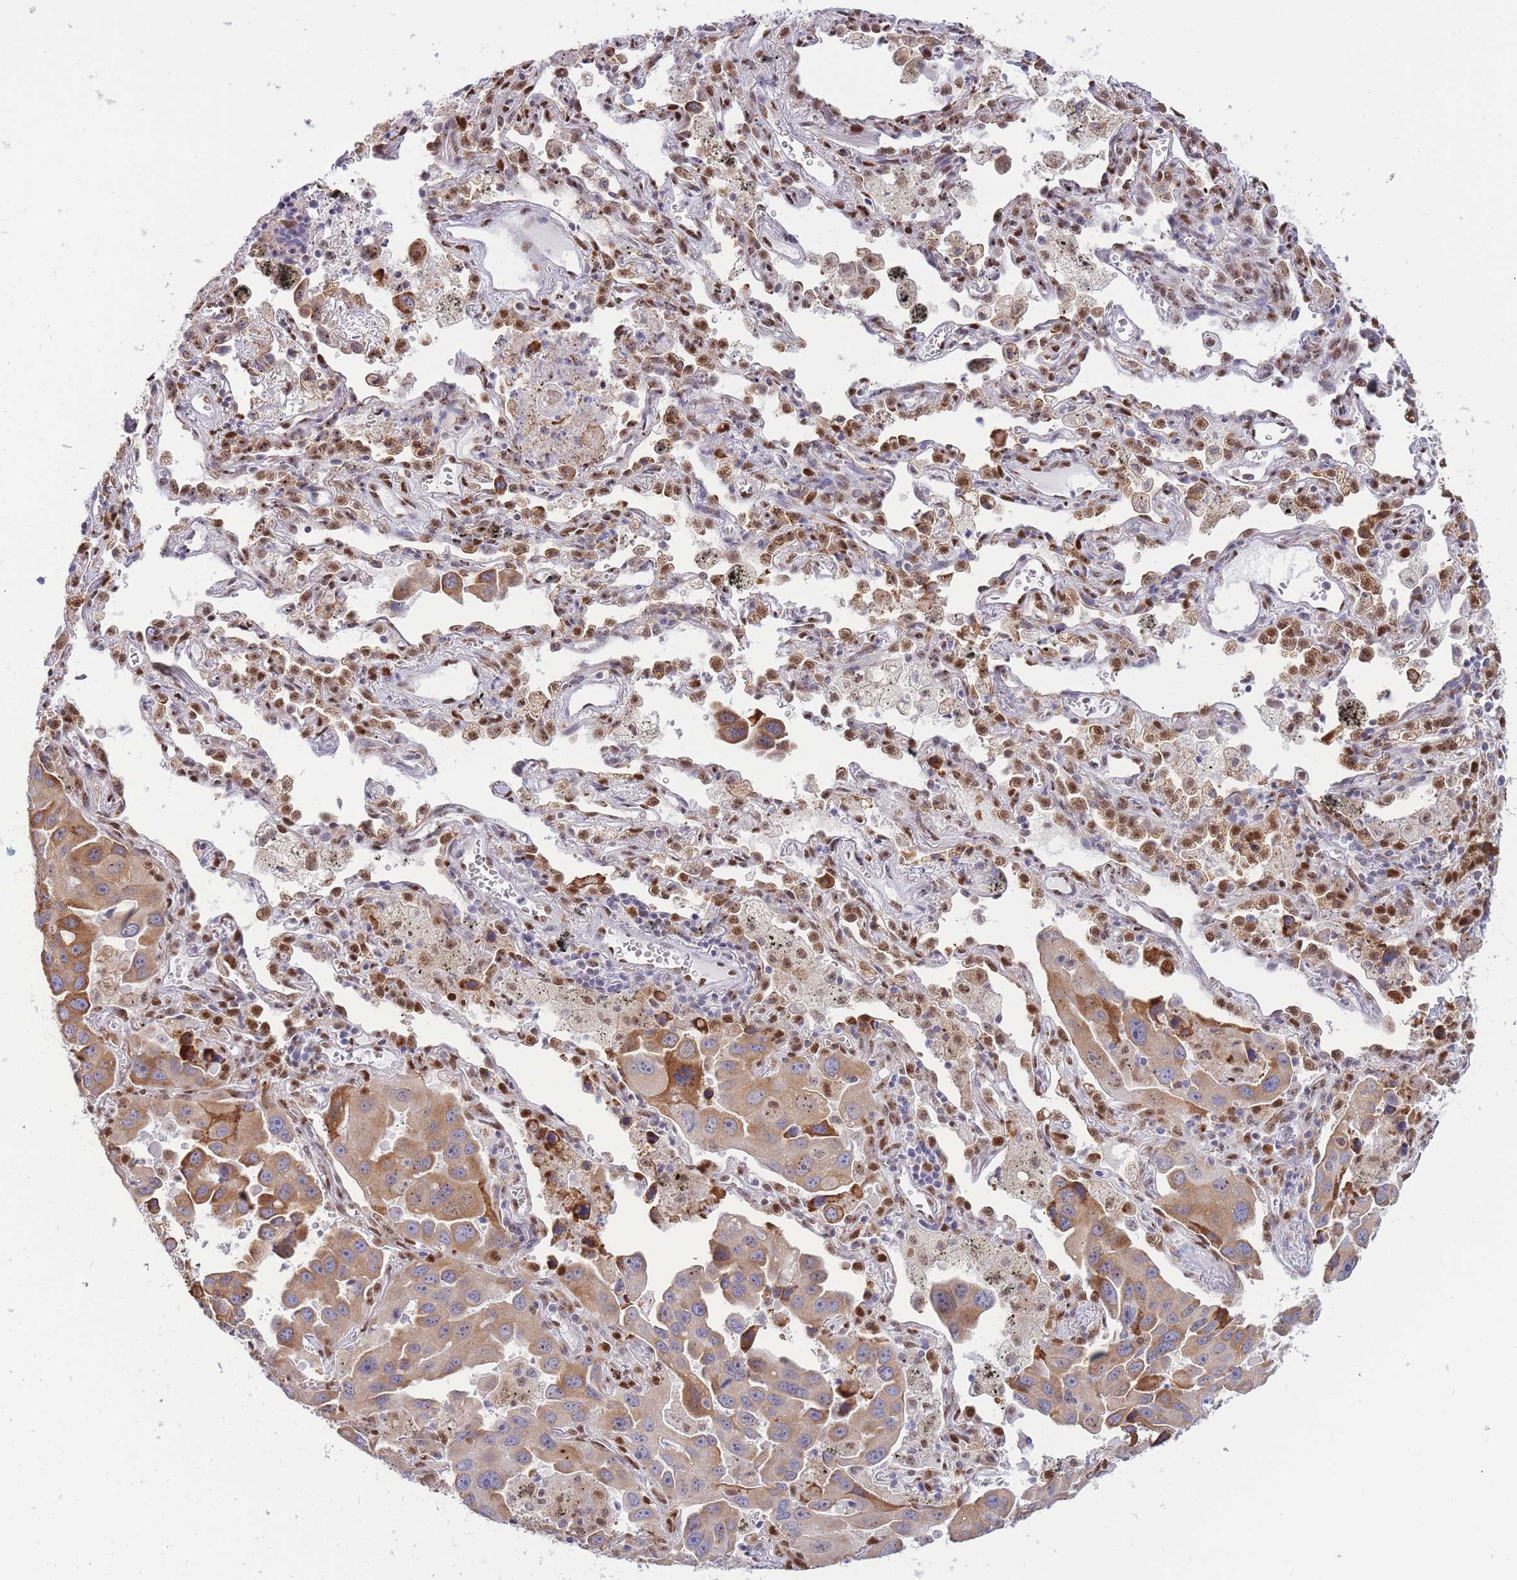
{"staining": {"intensity": "moderate", "quantity": ">75%", "location": "cytoplasmic/membranous,nuclear"}, "tissue": "lung cancer", "cell_type": "Tumor cells", "image_type": "cancer", "snomed": [{"axis": "morphology", "description": "Adenocarcinoma, NOS"}, {"axis": "topography", "description": "Lung"}], "caption": "Human lung cancer stained with a protein marker demonstrates moderate staining in tumor cells.", "gene": "FAM153A", "patient": {"sex": "male", "age": 66}}